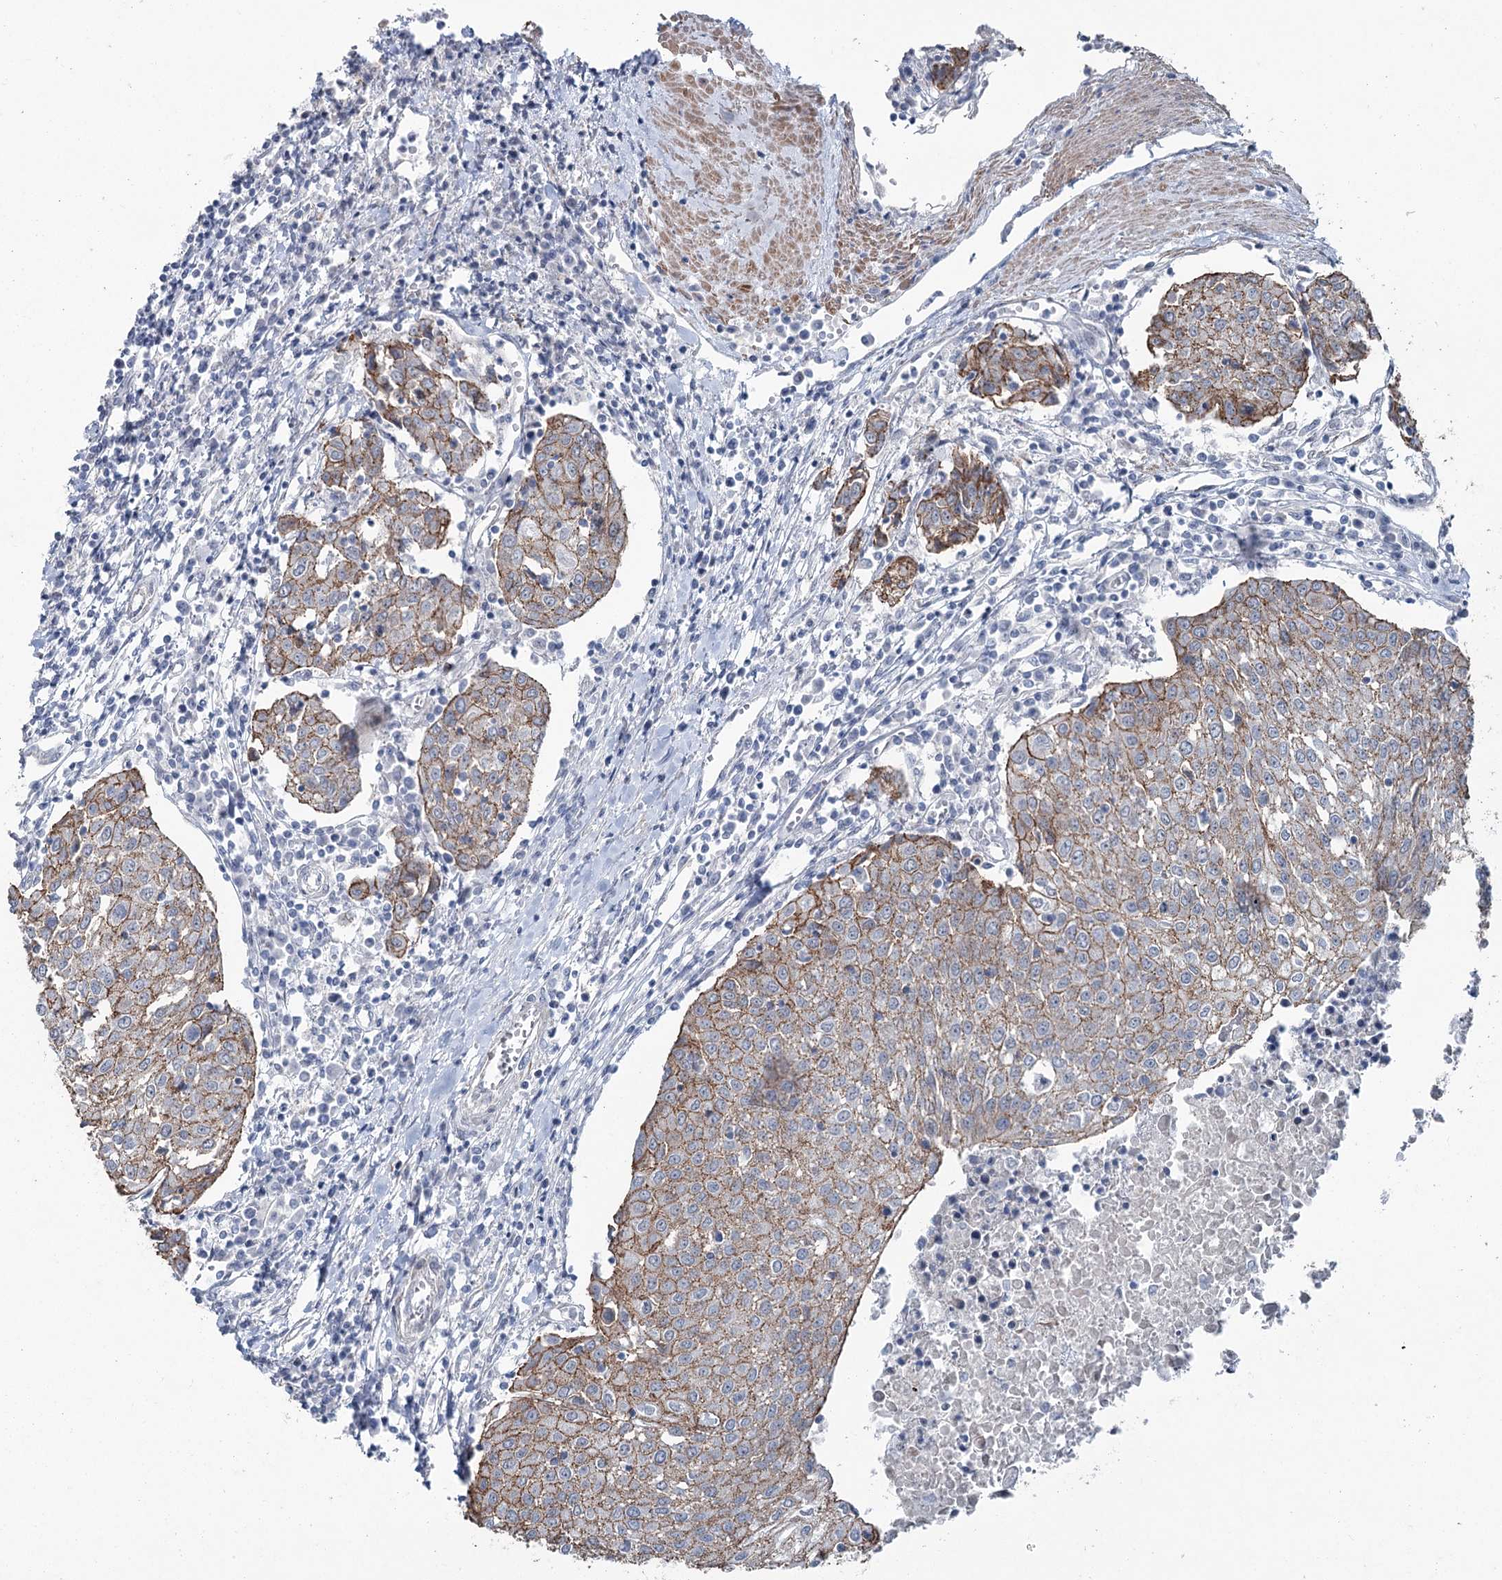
{"staining": {"intensity": "moderate", "quantity": ">75%", "location": "cytoplasmic/membranous"}, "tissue": "urothelial cancer", "cell_type": "Tumor cells", "image_type": "cancer", "snomed": [{"axis": "morphology", "description": "Urothelial carcinoma, High grade"}, {"axis": "topography", "description": "Urinary bladder"}], "caption": "High-grade urothelial carcinoma stained for a protein displays moderate cytoplasmic/membranous positivity in tumor cells. (Stains: DAB in brown, nuclei in blue, Microscopy: brightfield microscopy at high magnification).", "gene": "FAM120B", "patient": {"sex": "female", "age": 85}}